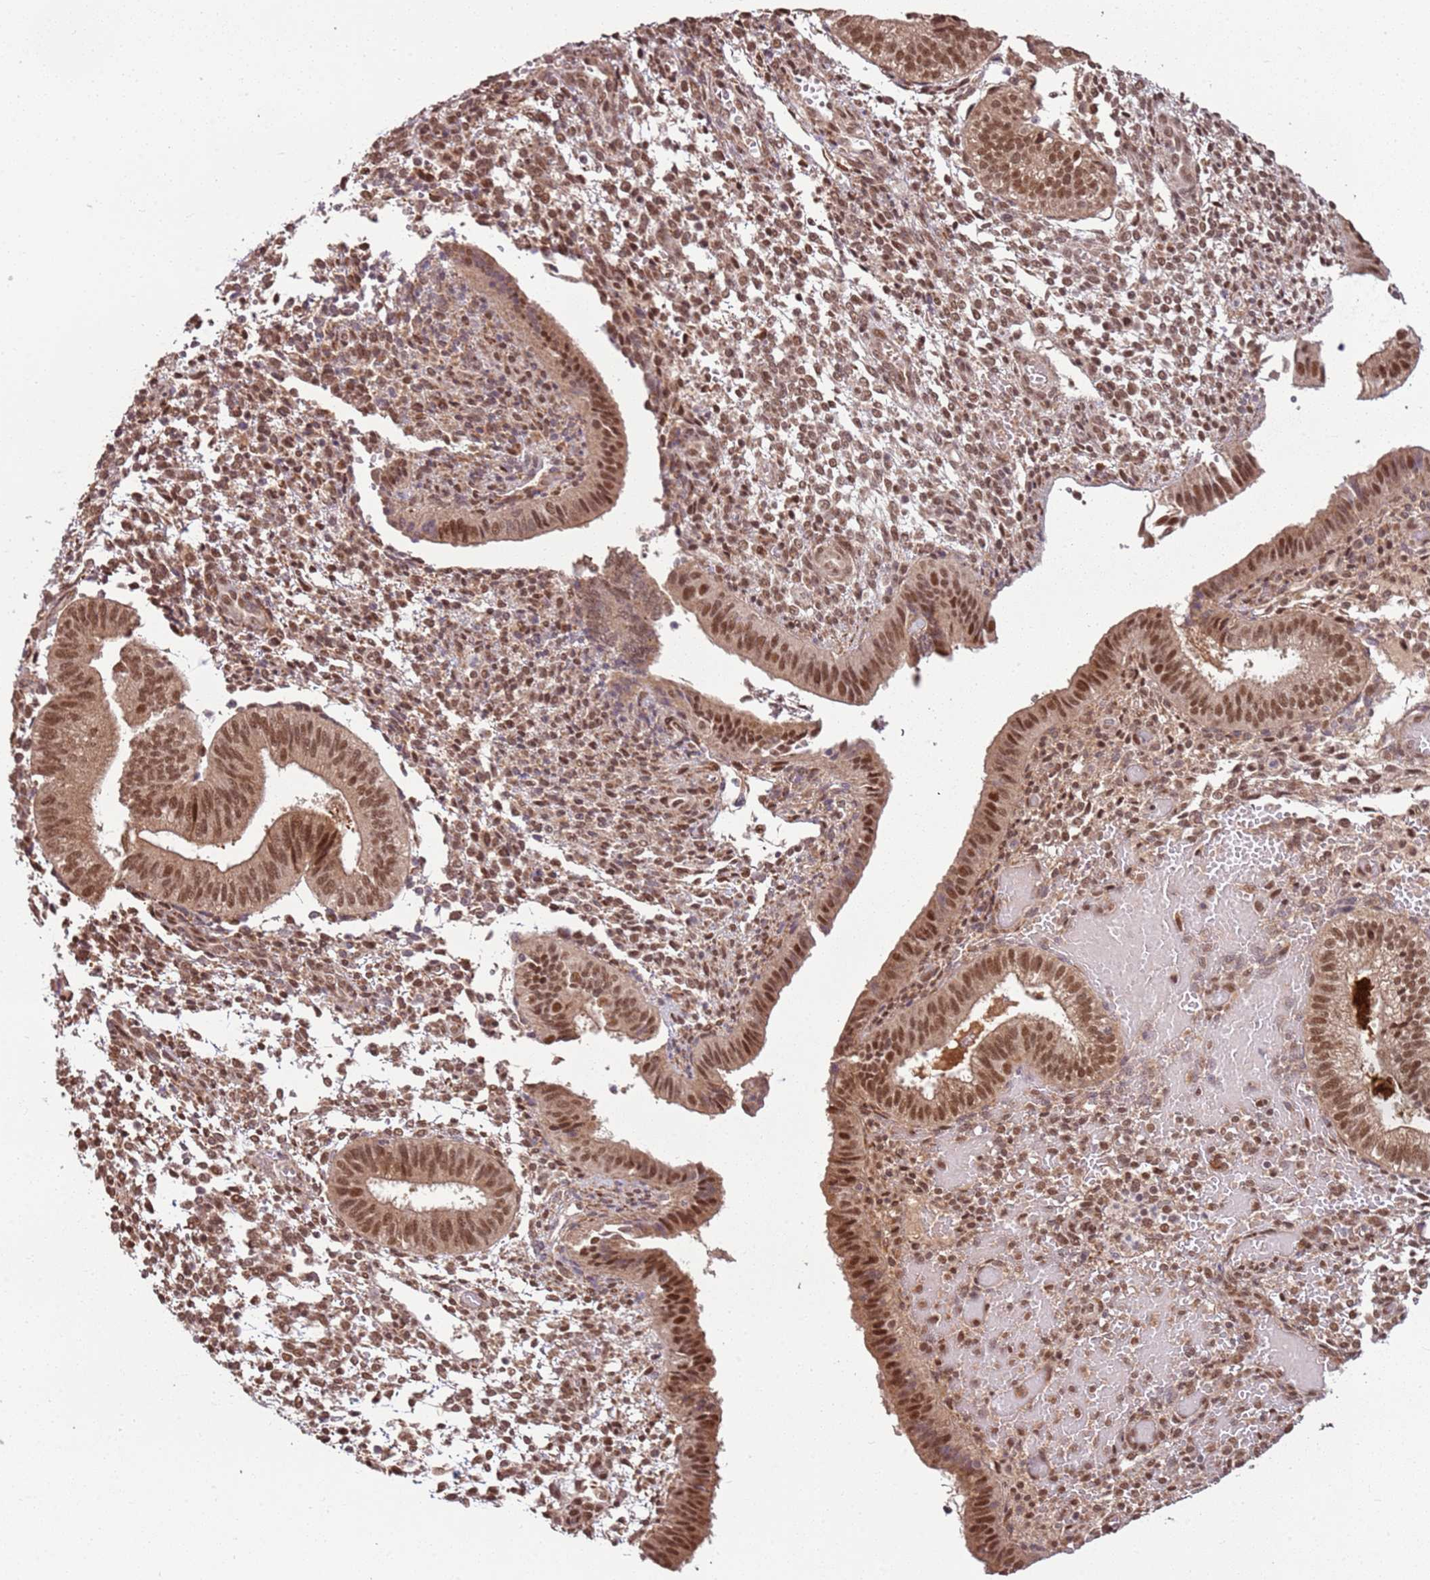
{"staining": {"intensity": "moderate", "quantity": "25%-75%", "location": "cytoplasmic/membranous,nuclear"}, "tissue": "endometrium", "cell_type": "Cells in endometrial stroma", "image_type": "normal", "snomed": [{"axis": "morphology", "description": "Normal tissue, NOS"}, {"axis": "topography", "description": "Endometrium"}], "caption": "IHC of unremarkable endometrium displays medium levels of moderate cytoplasmic/membranous,nuclear expression in about 25%-75% of cells in endometrial stroma.", "gene": "POLR3H", "patient": {"sex": "female", "age": 34}}